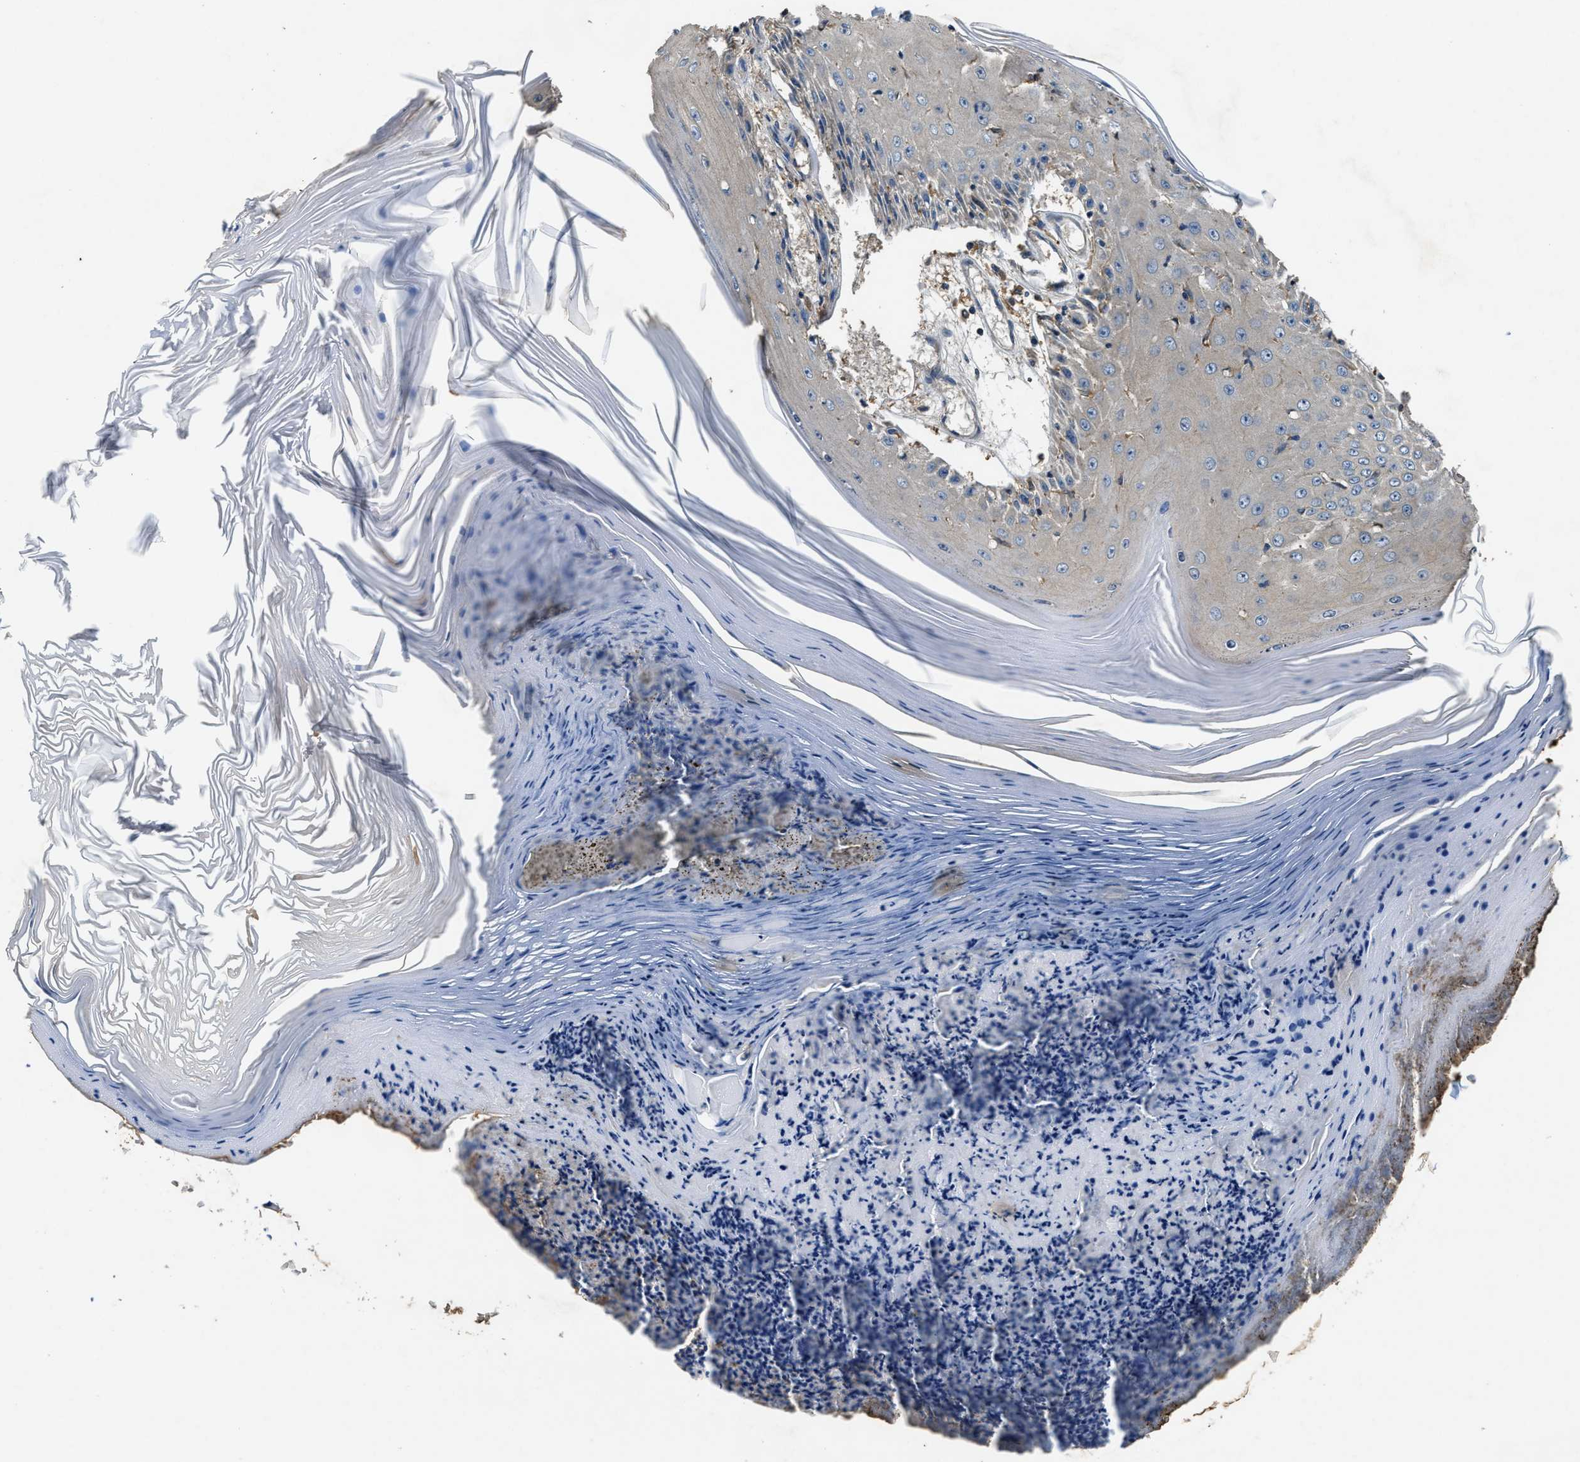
{"staining": {"intensity": "negative", "quantity": "none", "location": "none"}, "tissue": "skin cancer", "cell_type": "Tumor cells", "image_type": "cancer", "snomed": [{"axis": "morphology", "description": "Squamous cell carcinoma, NOS"}, {"axis": "topography", "description": "Skin"}], "caption": "The micrograph shows no staining of tumor cells in skin squamous cell carcinoma.", "gene": "BLOC1S1", "patient": {"sex": "female", "age": 73}}